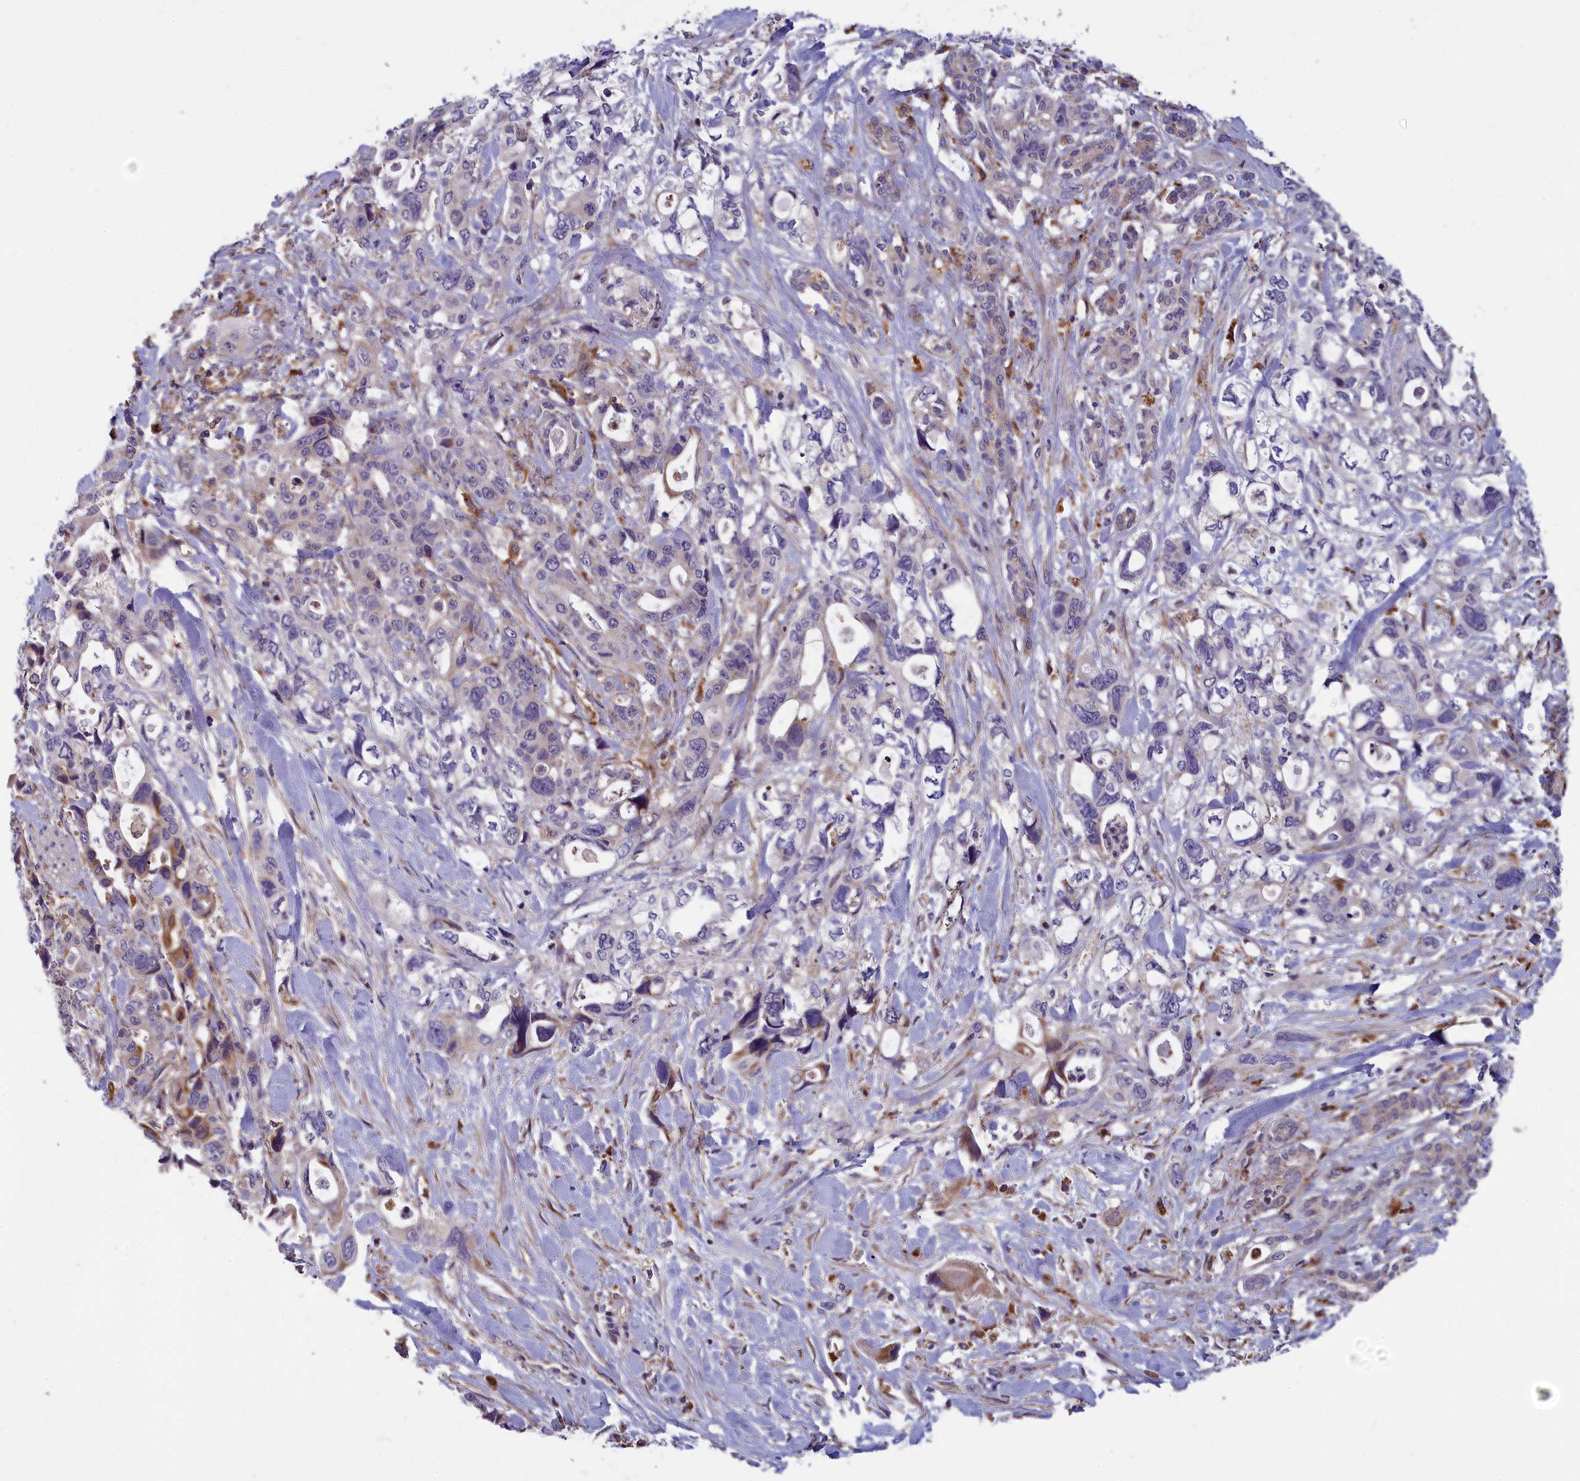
{"staining": {"intensity": "moderate", "quantity": "<25%", "location": "cytoplasmic/membranous"}, "tissue": "pancreatic cancer", "cell_type": "Tumor cells", "image_type": "cancer", "snomed": [{"axis": "morphology", "description": "Adenocarcinoma, NOS"}, {"axis": "topography", "description": "Pancreas"}], "caption": "This micrograph displays immunohistochemistry (IHC) staining of pancreatic cancer, with low moderate cytoplasmic/membranous positivity in approximately <25% of tumor cells.", "gene": "BLTP2", "patient": {"sex": "male", "age": 46}}